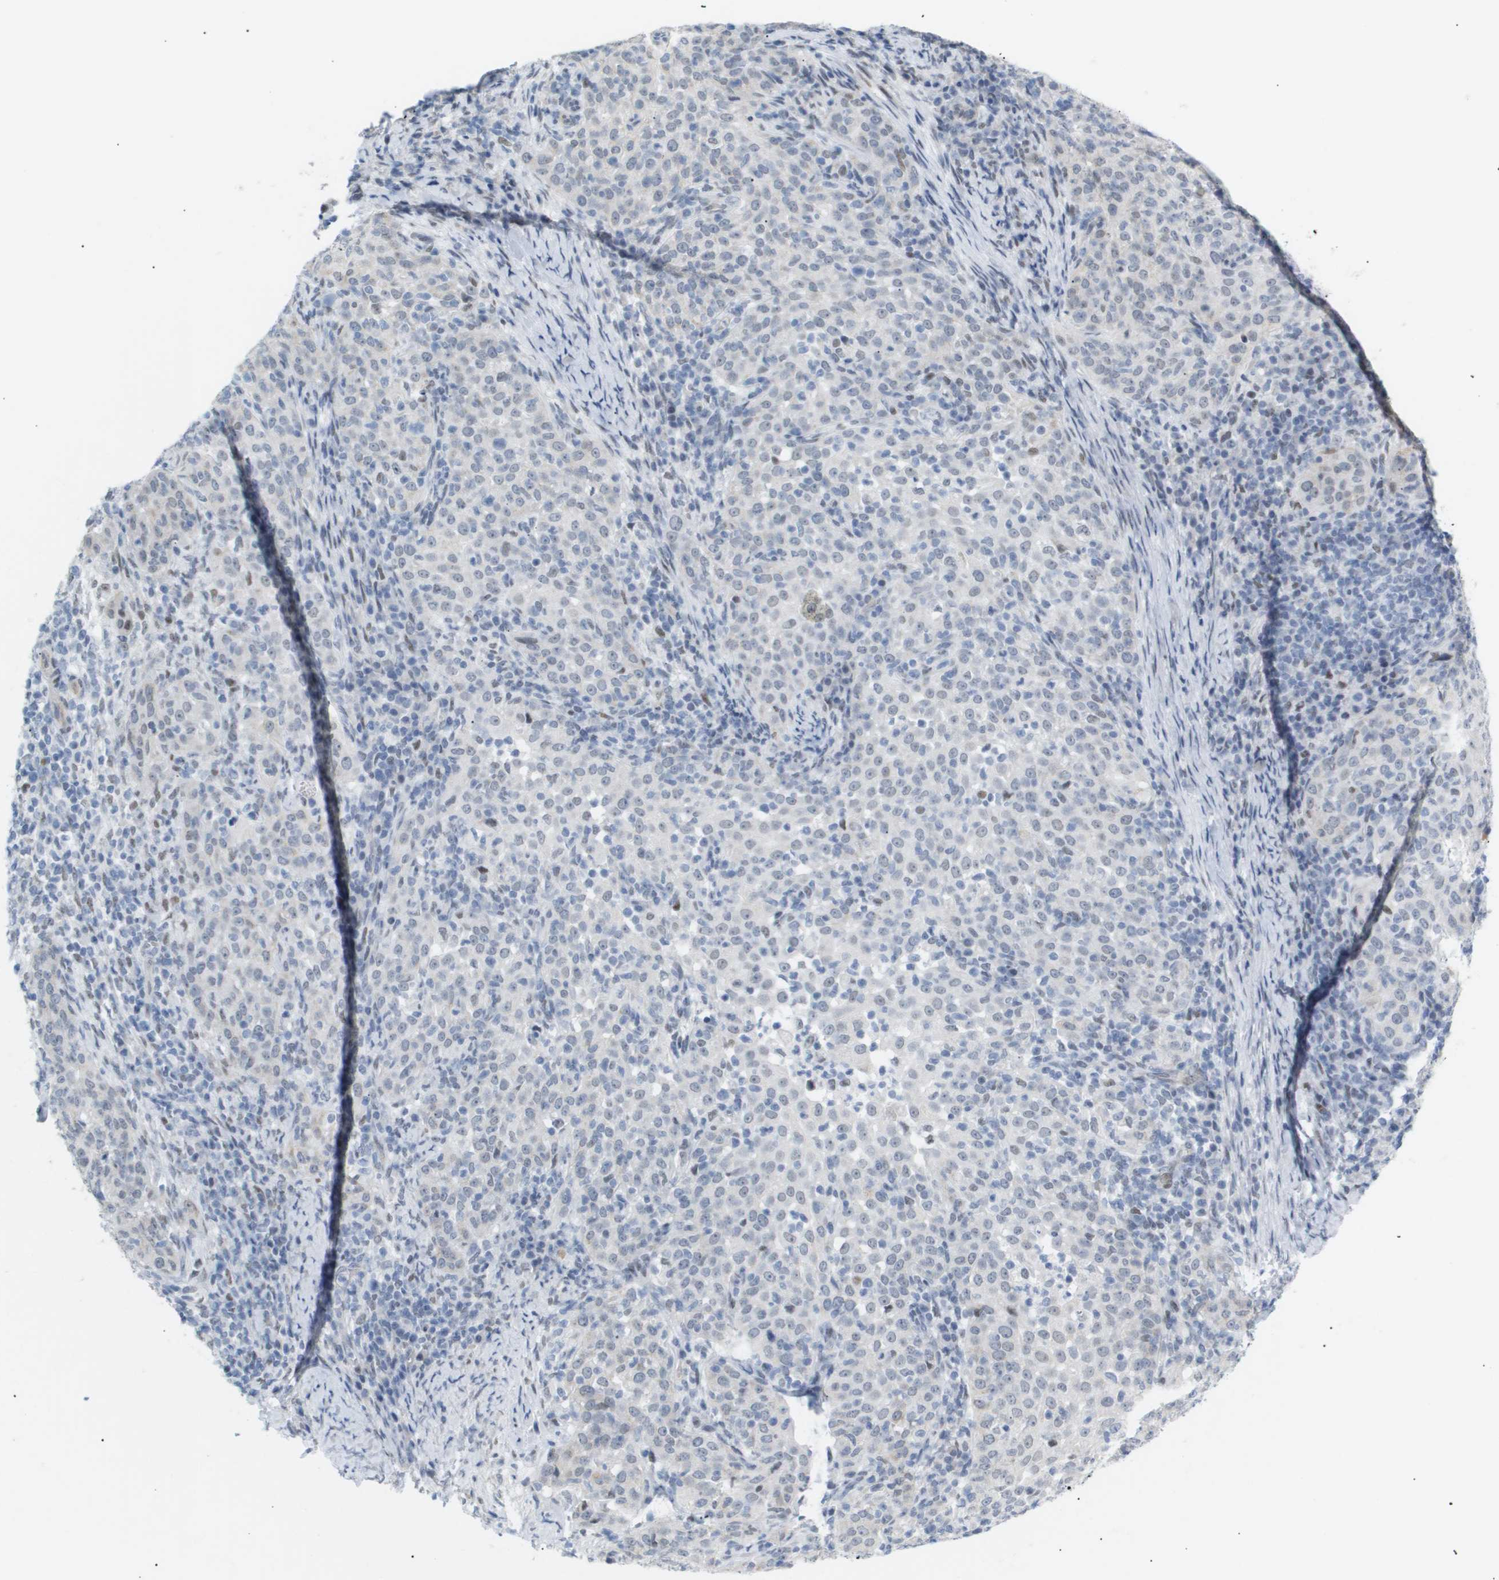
{"staining": {"intensity": "moderate", "quantity": "<25%", "location": "nuclear"}, "tissue": "cervical cancer", "cell_type": "Tumor cells", "image_type": "cancer", "snomed": [{"axis": "morphology", "description": "Squamous cell carcinoma, NOS"}, {"axis": "topography", "description": "Cervix"}], "caption": "Tumor cells show moderate nuclear staining in about <25% of cells in cervical squamous cell carcinoma.", "gene": "PPARD", "patient": {"sex": "female", "age": 51}}